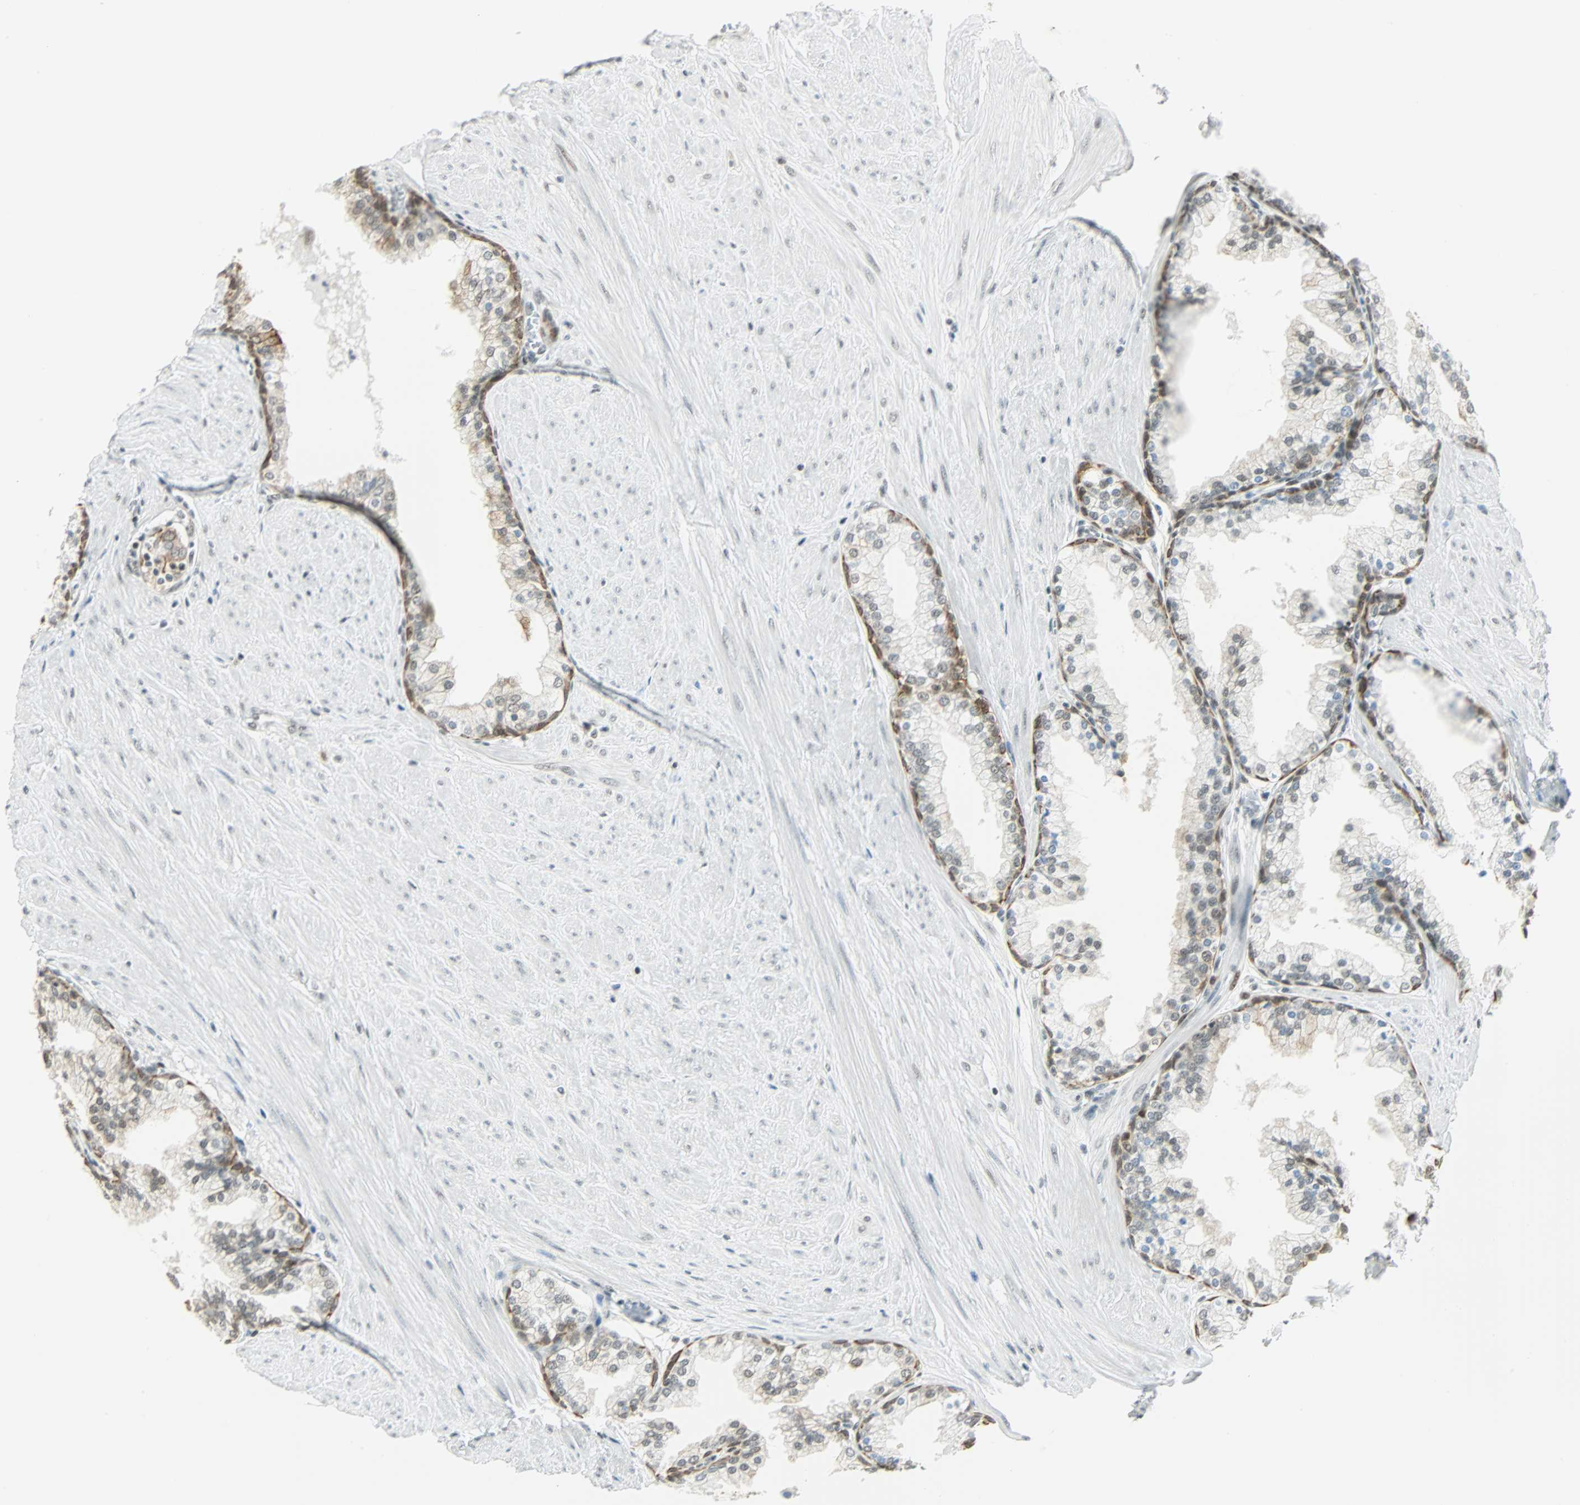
{"staining": {"intensity": "weak", "quantity": ">75%", "location": "nuclear"}, "tissue": "prostate", "cell_type": "Glandular cells", "image_type": "normal", "snomed": [{"axis": "morphology", "description": "Normal tissue, NOS"}, {"axis": "topography", "description": "Prostate"}], "caption": "Glandular cells reveal low levels of weak nuclear positivity in about >75% of cells in unremarkable prostate. The staining was performed using DAB, with brown indicating positive protein expression. Nuclei are stained blue with hematoxylin.", "gene": "NELFE", "patient": {"sex": "male", "age": 51}}